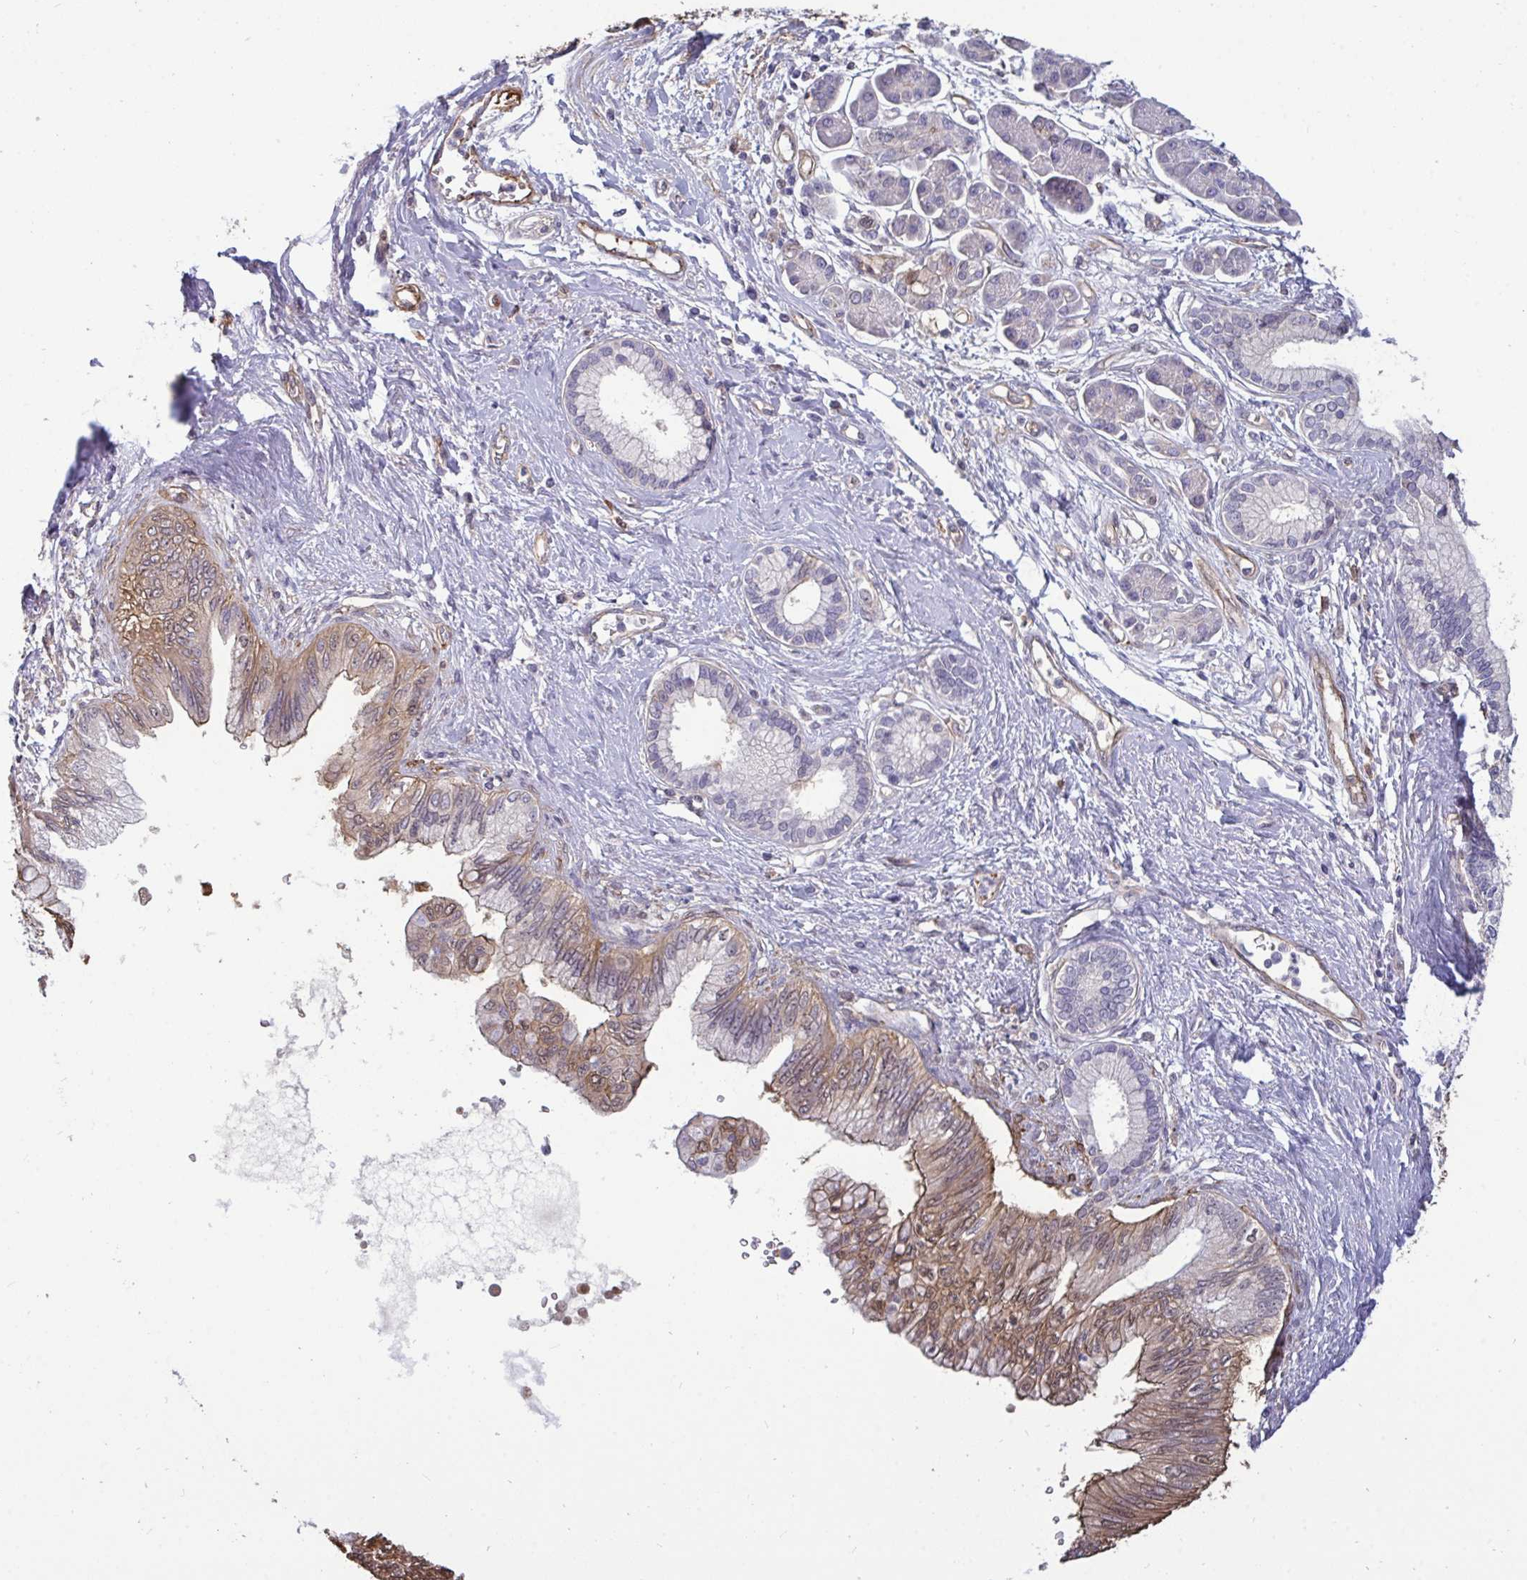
{"staining": {"intensity": "weak", "quantity": "<25%", "location": "cytoplasmic/membranous"}, "tissue": "pancreatic cancer", "cell_type": "Tumor cells", "image_type": "cancer", "snomed": [{"axis": "morphology", "description": "Adenocarcinoma, NOS"}, {"axis": "topography", "description": "Pancreas"}], "caption": "Tumor cells are negative for brown protein staining in pancreatic adenocarcinoma.", "gene": "ISCU", "patient": {"sex": "female", "age": 77}}